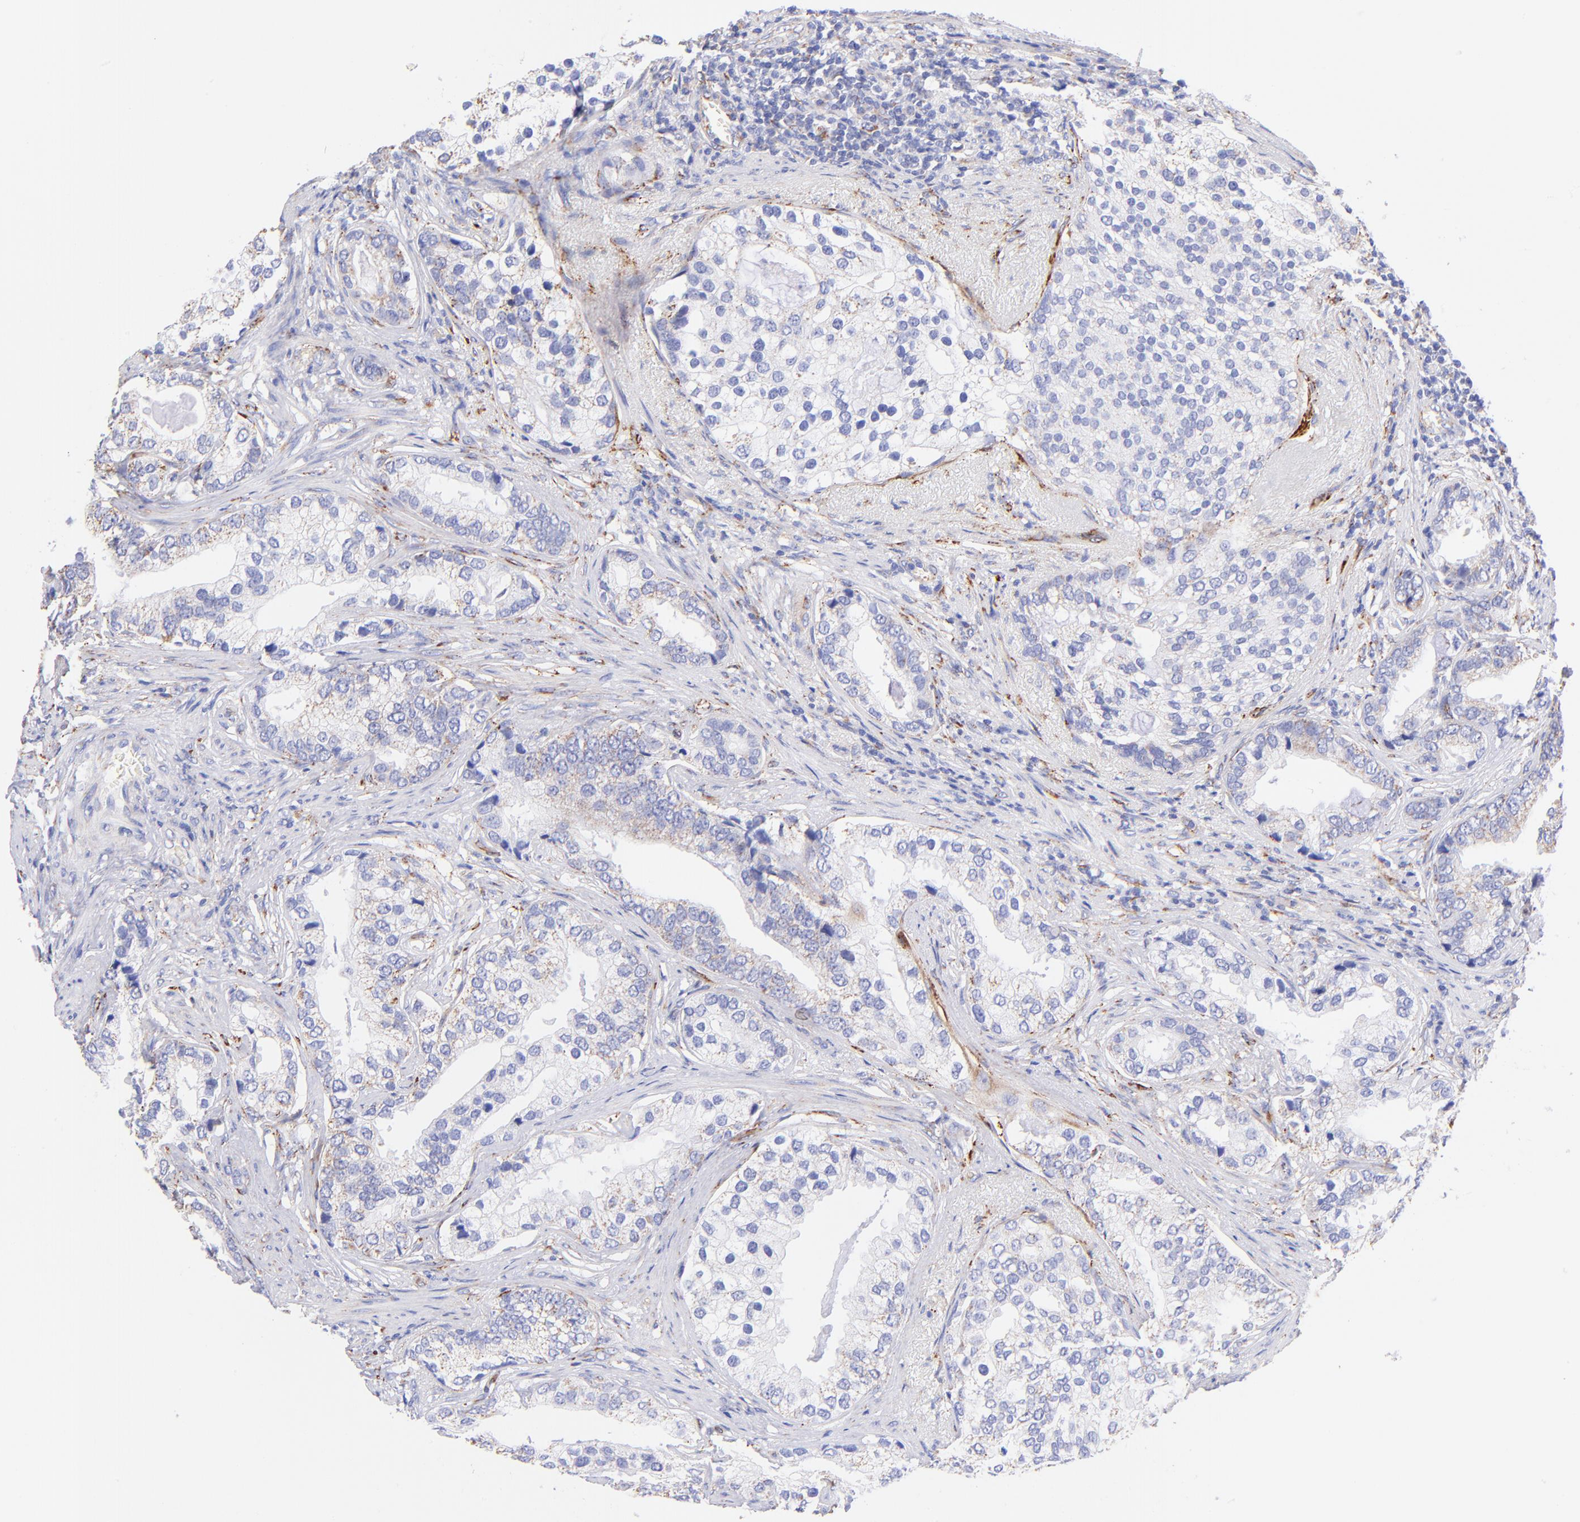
{"staining": {"intensity": "weak", "quantity": "<25%", "location": "cytoplasmic/membranous"}, "tissue": "prostate cancer", "cell_type": "Tumor cells", "image_type": "cancer", "snomed": [{"axis": "morphology", "description": "Adenocarcinoma, Low grade"}, {"axis": "topography", "description": "Prostate"}], "caption": "Tumor cells are negative for protein expression in human adenocarcinoma (low-grade) (prostate).", "gene": "SPARC", "patient": {"sex": "male", "age": 71}}